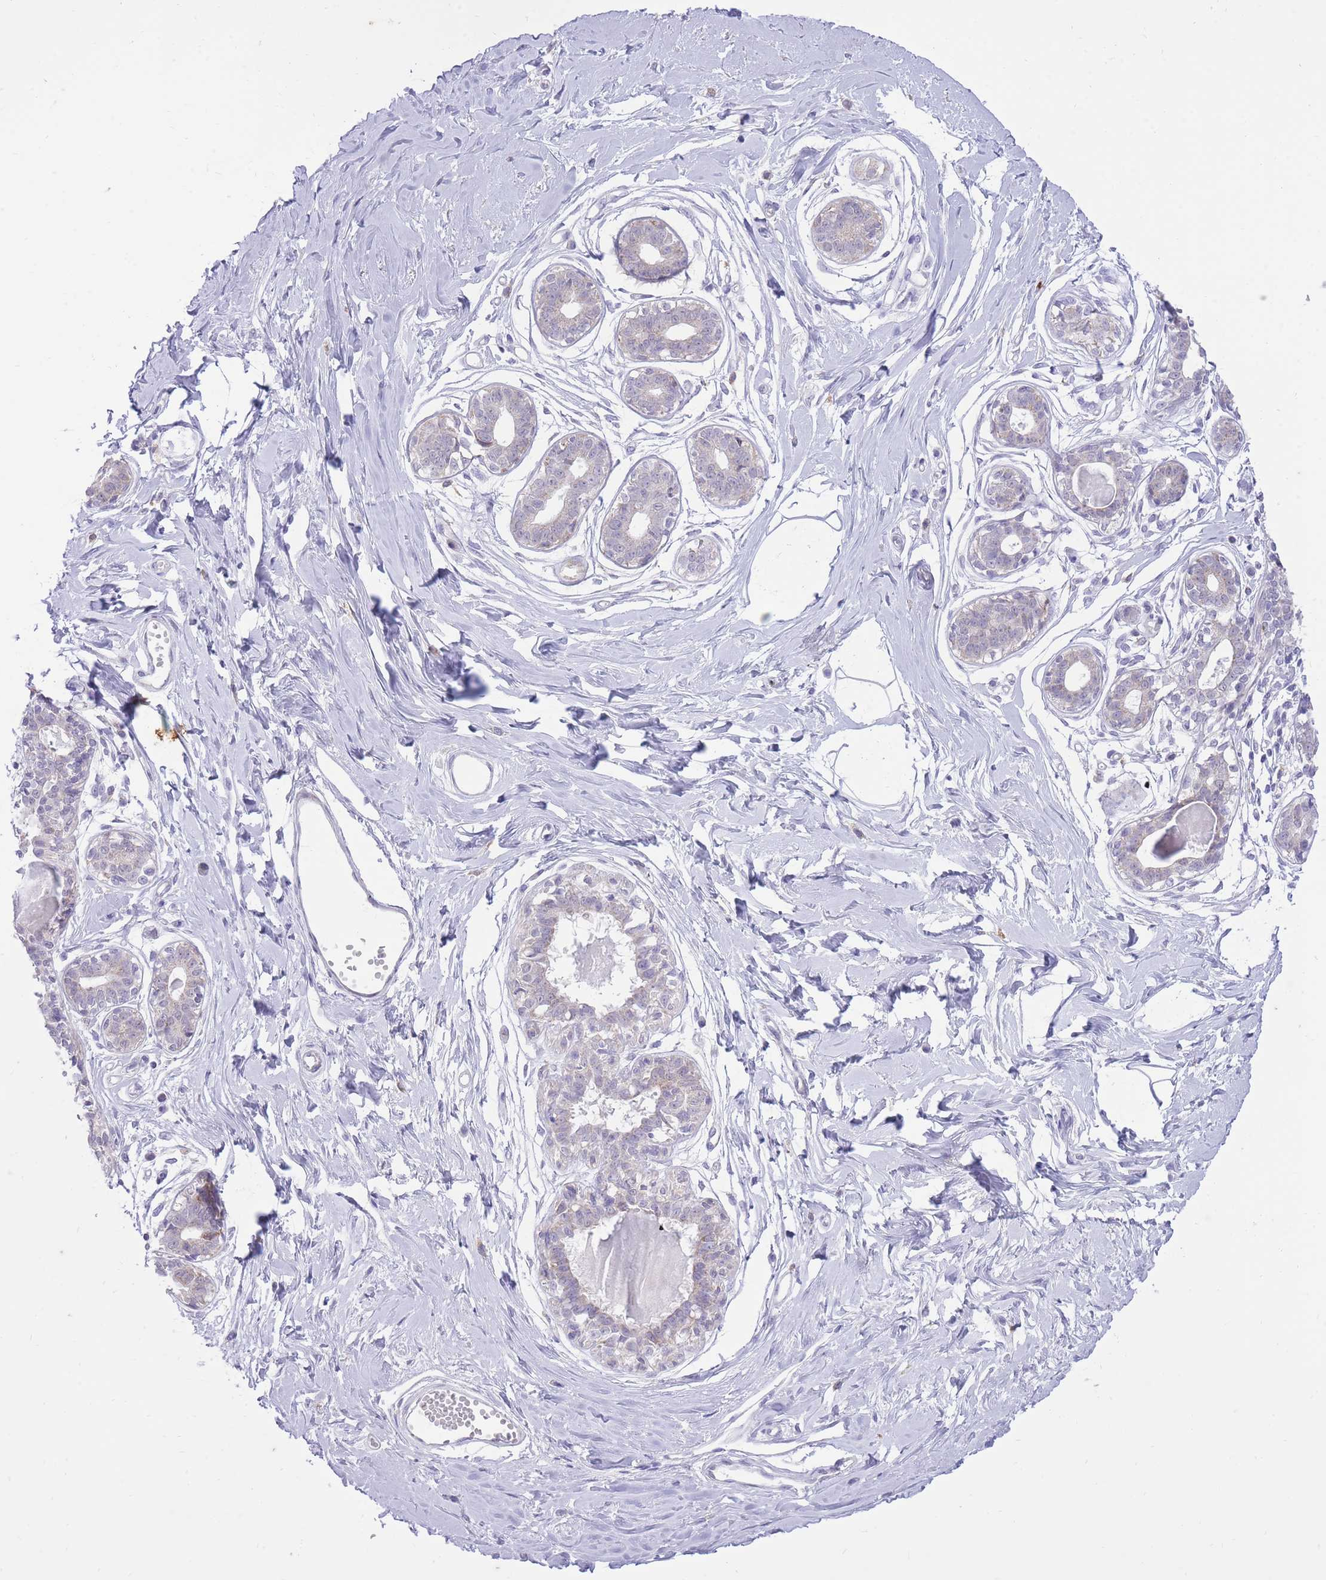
{"staining": {"intensity": "negative", "quantity": "none", "location": "none"}, "tissue": "breast", "cell_type": "Adipocytes", "image_type": "normal", "snomed": [{"axis": "morphology", "description": "Normal tissue, NOS"}, {"axis": "topography", "description": "Breast"}], "caption": "This is an IHC photomicrograph of benign human breast. There is no positivity in adipocytes.", "gene": "DENND2D", "patient": {"sex": "female", "age": 45}}